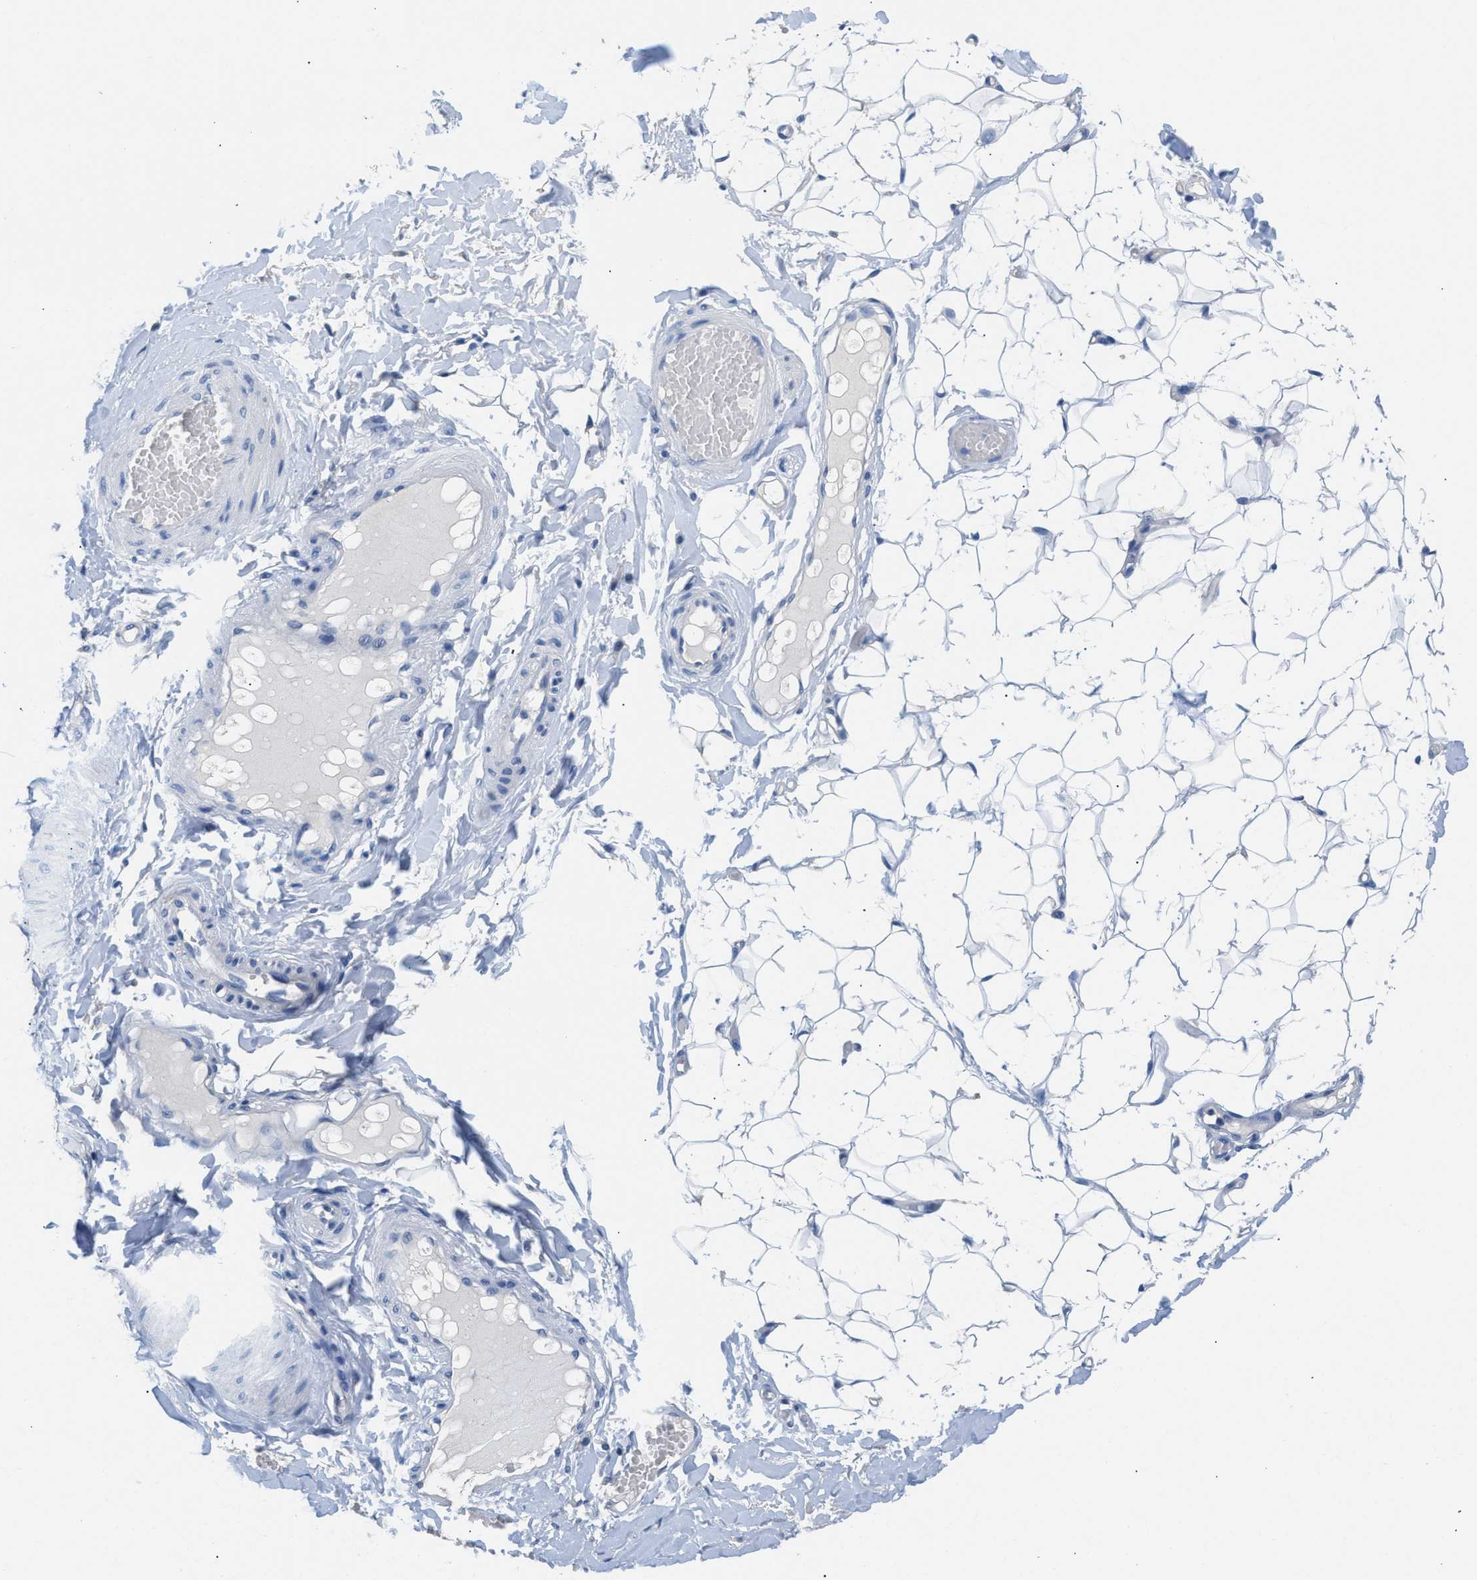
{"staining": {"intensity": "negative", "quantity": "none", "location": "none"}, "tissue": "adipose tissue", "cell_type": "Adipocytes", "image_type": "normal", "snomed": [{"axis": "morphology", "description": "Normal tissue, NOS"}, {"axis": "topography", "description": "Adipose tissue"}, {"axis": "topography", "description": "Vascular tissue"}, {"axis": "topography", "description": "Peripheral nerve tissue"}], "caption": "The image exhibits no significant expression in adipocytes of adipose tissue.", "gene": "SLFN13", "patient": {"sex": "male", "age": 25}}